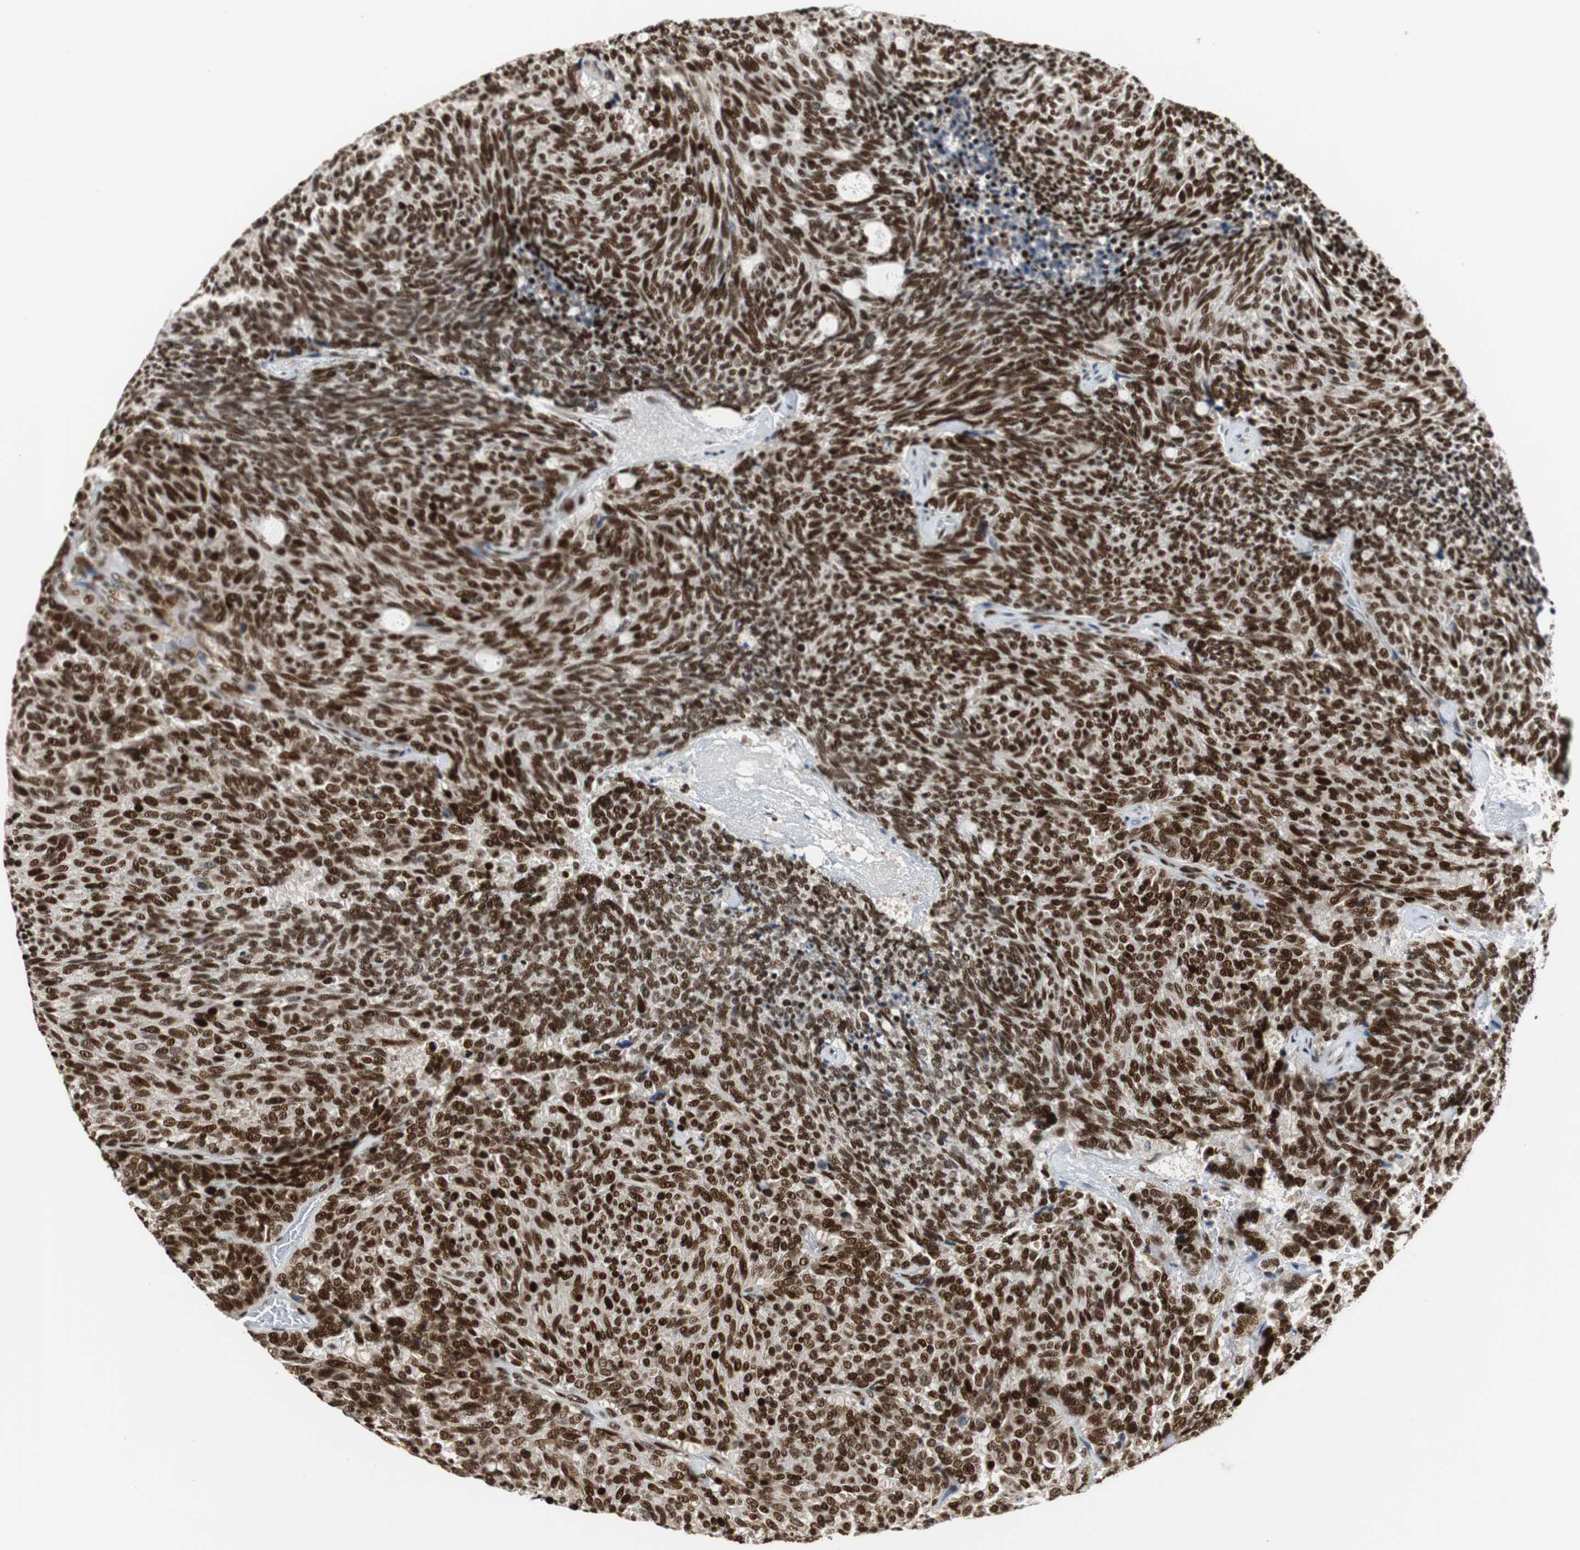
{"staining": {"intensity": "strong", "quantity": ">75%", "location": "nuclear"}, "tissue": "carcinoid", "cell_type": "Tumor cells", "image_type": "cancer", "snomed": [{"axis": "morphology", "description": "Carcinoid, malignant, NOS"}, {"axis": "topography", "description": "Pancreas"}], "caption": "A brown stain highlights strong nuclear expression of a protein in human carcinoid tumor cells.", "gene": "HDAC1", "patient": {"sex": "female", "age": 54}}